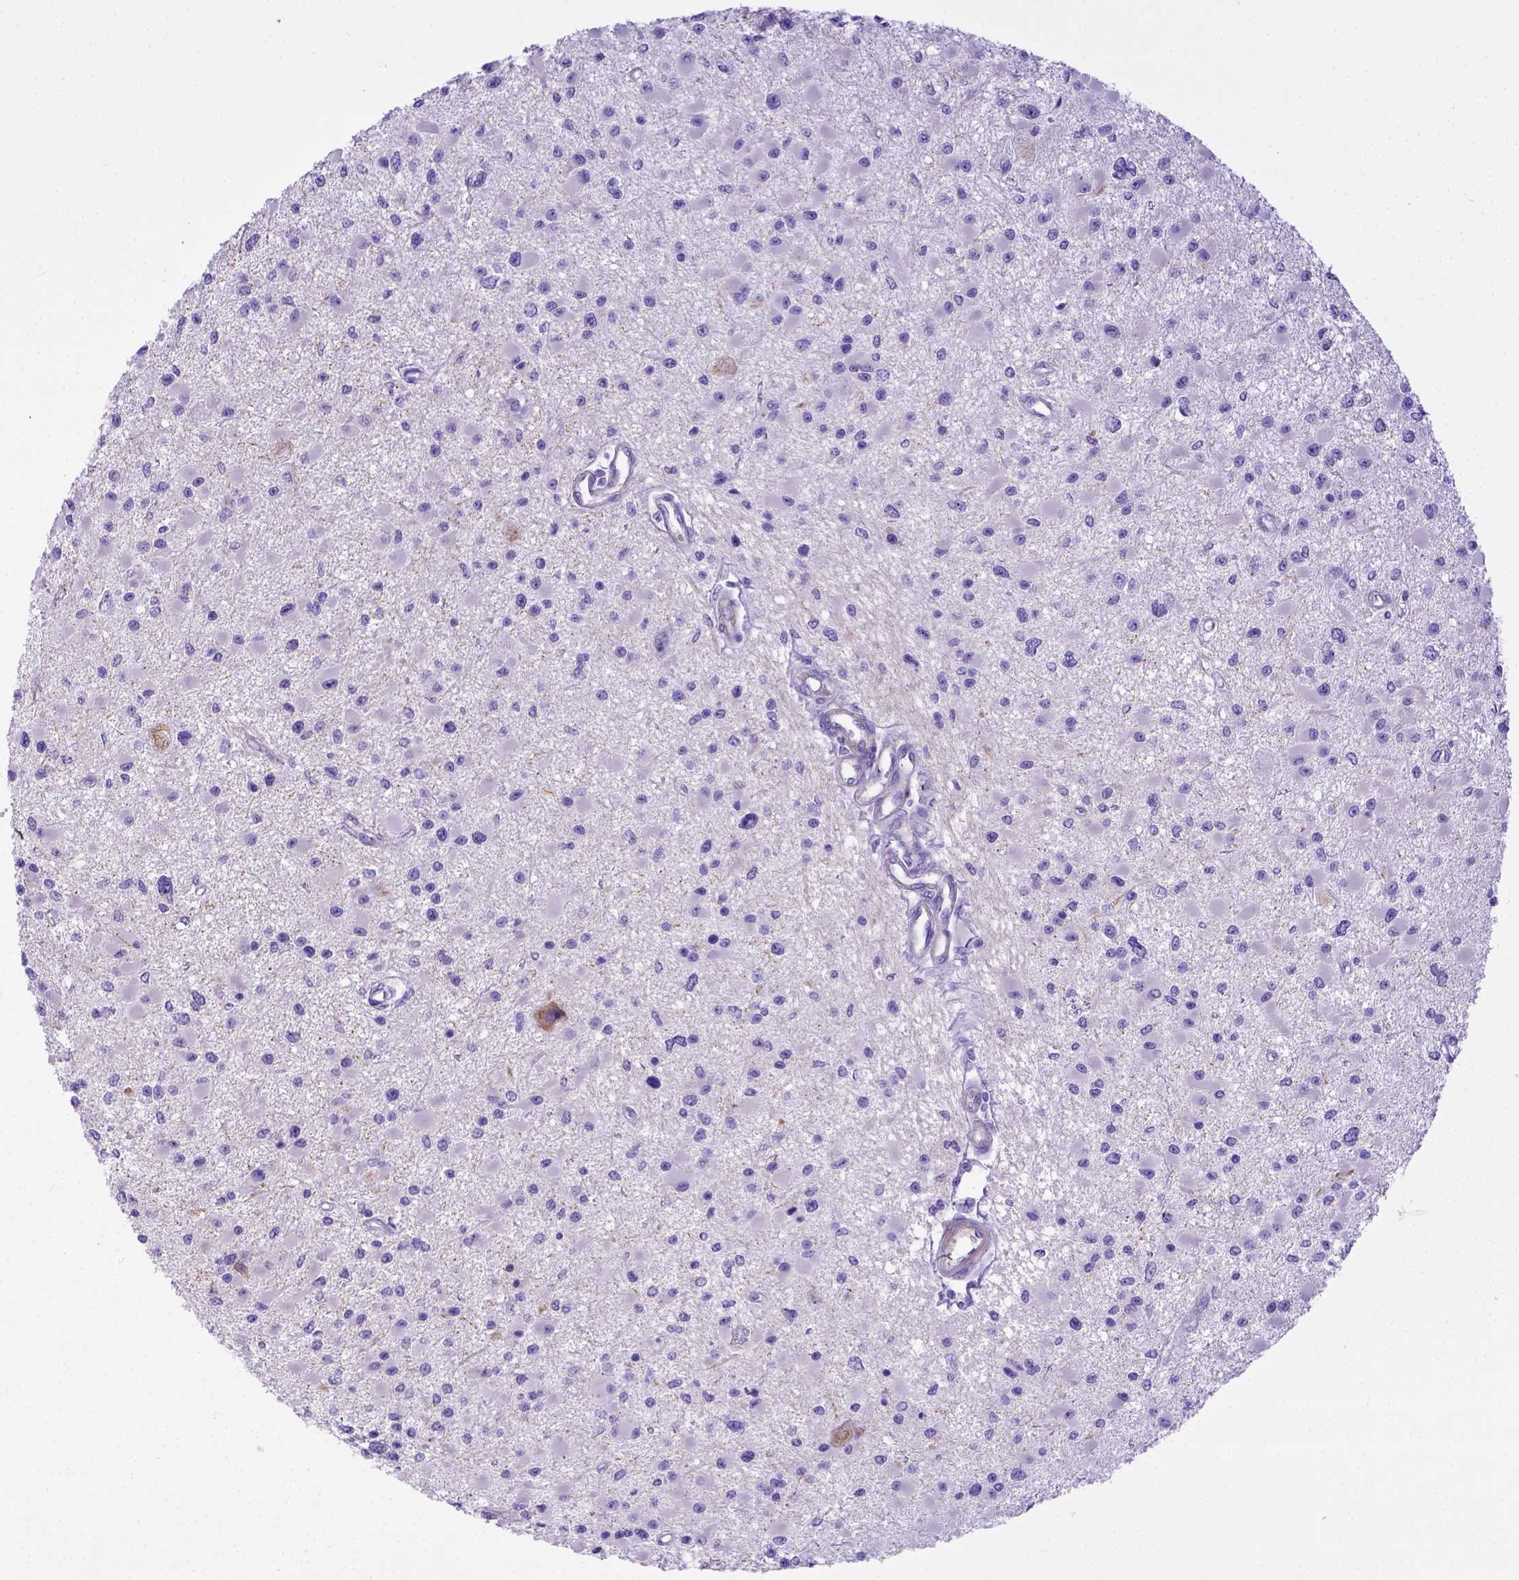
{"staining": {"intensity": "negative", "quantity": "none", "location": "none"}, "tissue": "glioma", "cell_type": "Tumor cells", "image_type": "cancer", "snomed": [{"axis": "morphology", "description": "Glioma, malignant, High grade"}, {"axis": "topography", "description": "Brain"}], "caption": "This is an IHC photomicrograph of human glioma. There is no expression in tumor cells.", "gene": "LRRC18", "patient": {"sex": "male", "age": 54}}